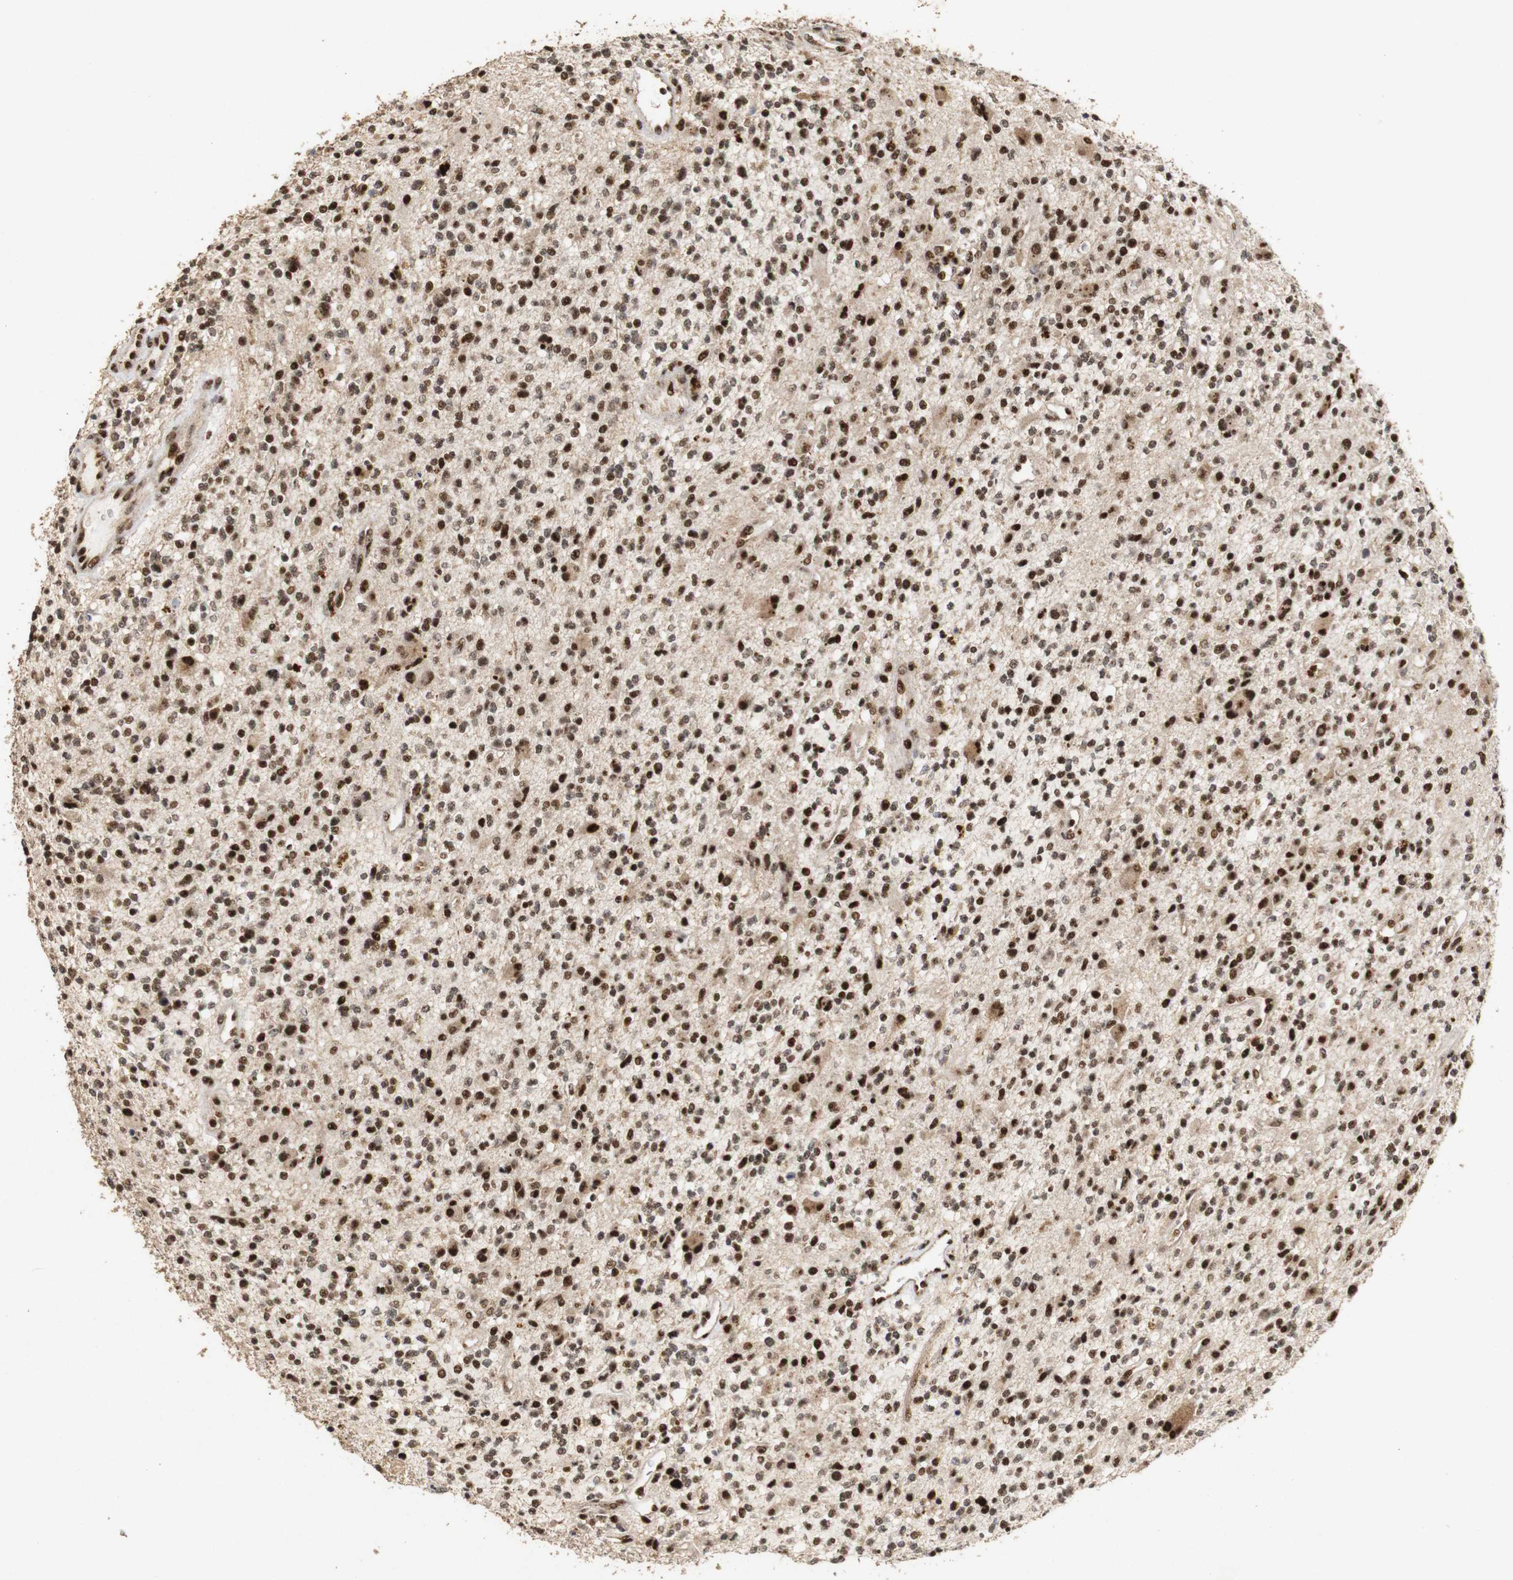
{"staining": {"intensity": "moderate", "quantity": ">75%", "location": "cytoplasmic/membranous,nuclear"}, "tissue": "glioma", "cell_type": "Tumor cells", "image_type": "cancer", "snomed": [{"axis": "morphology", "description": "Glioma, malignant, High grade"}, {"axis": "topography", "description": "Brain"}], "caption": "Tumor cells exhibit medium levels of moderate cytoplasmic/membranous and nuclear positivity in about >75% of cells in human malignant glioma (high-grade).", "gene": "PYM1", "patient": {"sex": "male", "age": 48}}